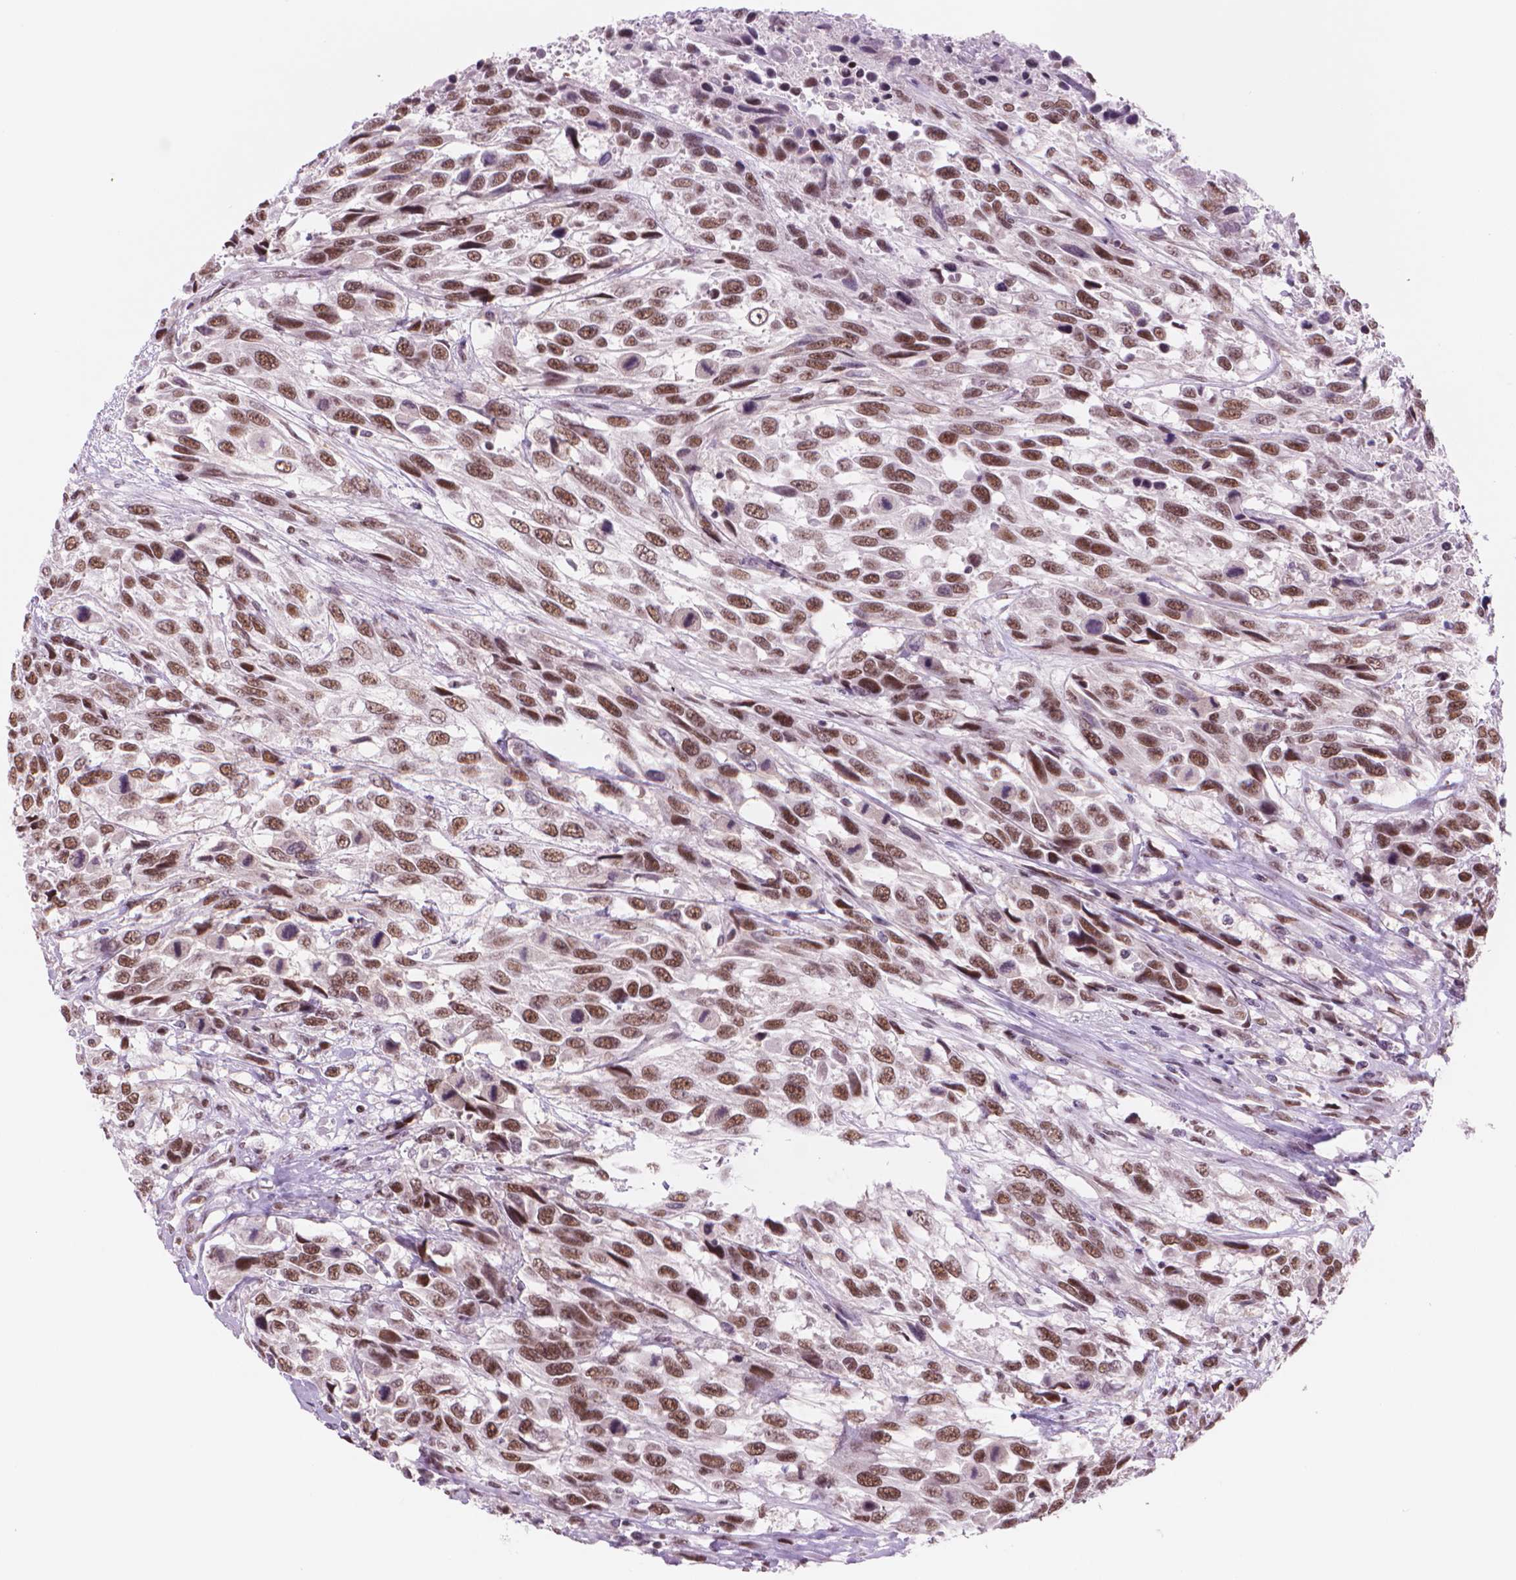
{"staining": {"intensity": "moderate", "quantity": ">75%", "location": "nuclear"}, "tissue": "urothelial cancer", "cell_type": "Tumor cells", "image_type": "cancer", "snomed": [{"axis": "morphology", "description": "Urothelial carcinoma, High grade"}, {"axis": "topography", "description": "Urinary bladder"}], "caption": "Tumor cells reveal medium levels of moderate nuclear expression in approximately >75% of cells in human urothelial carcinoma (high-grade).", "gene": "POLR3D", "patient": {"sex": "female", "age": 70}}